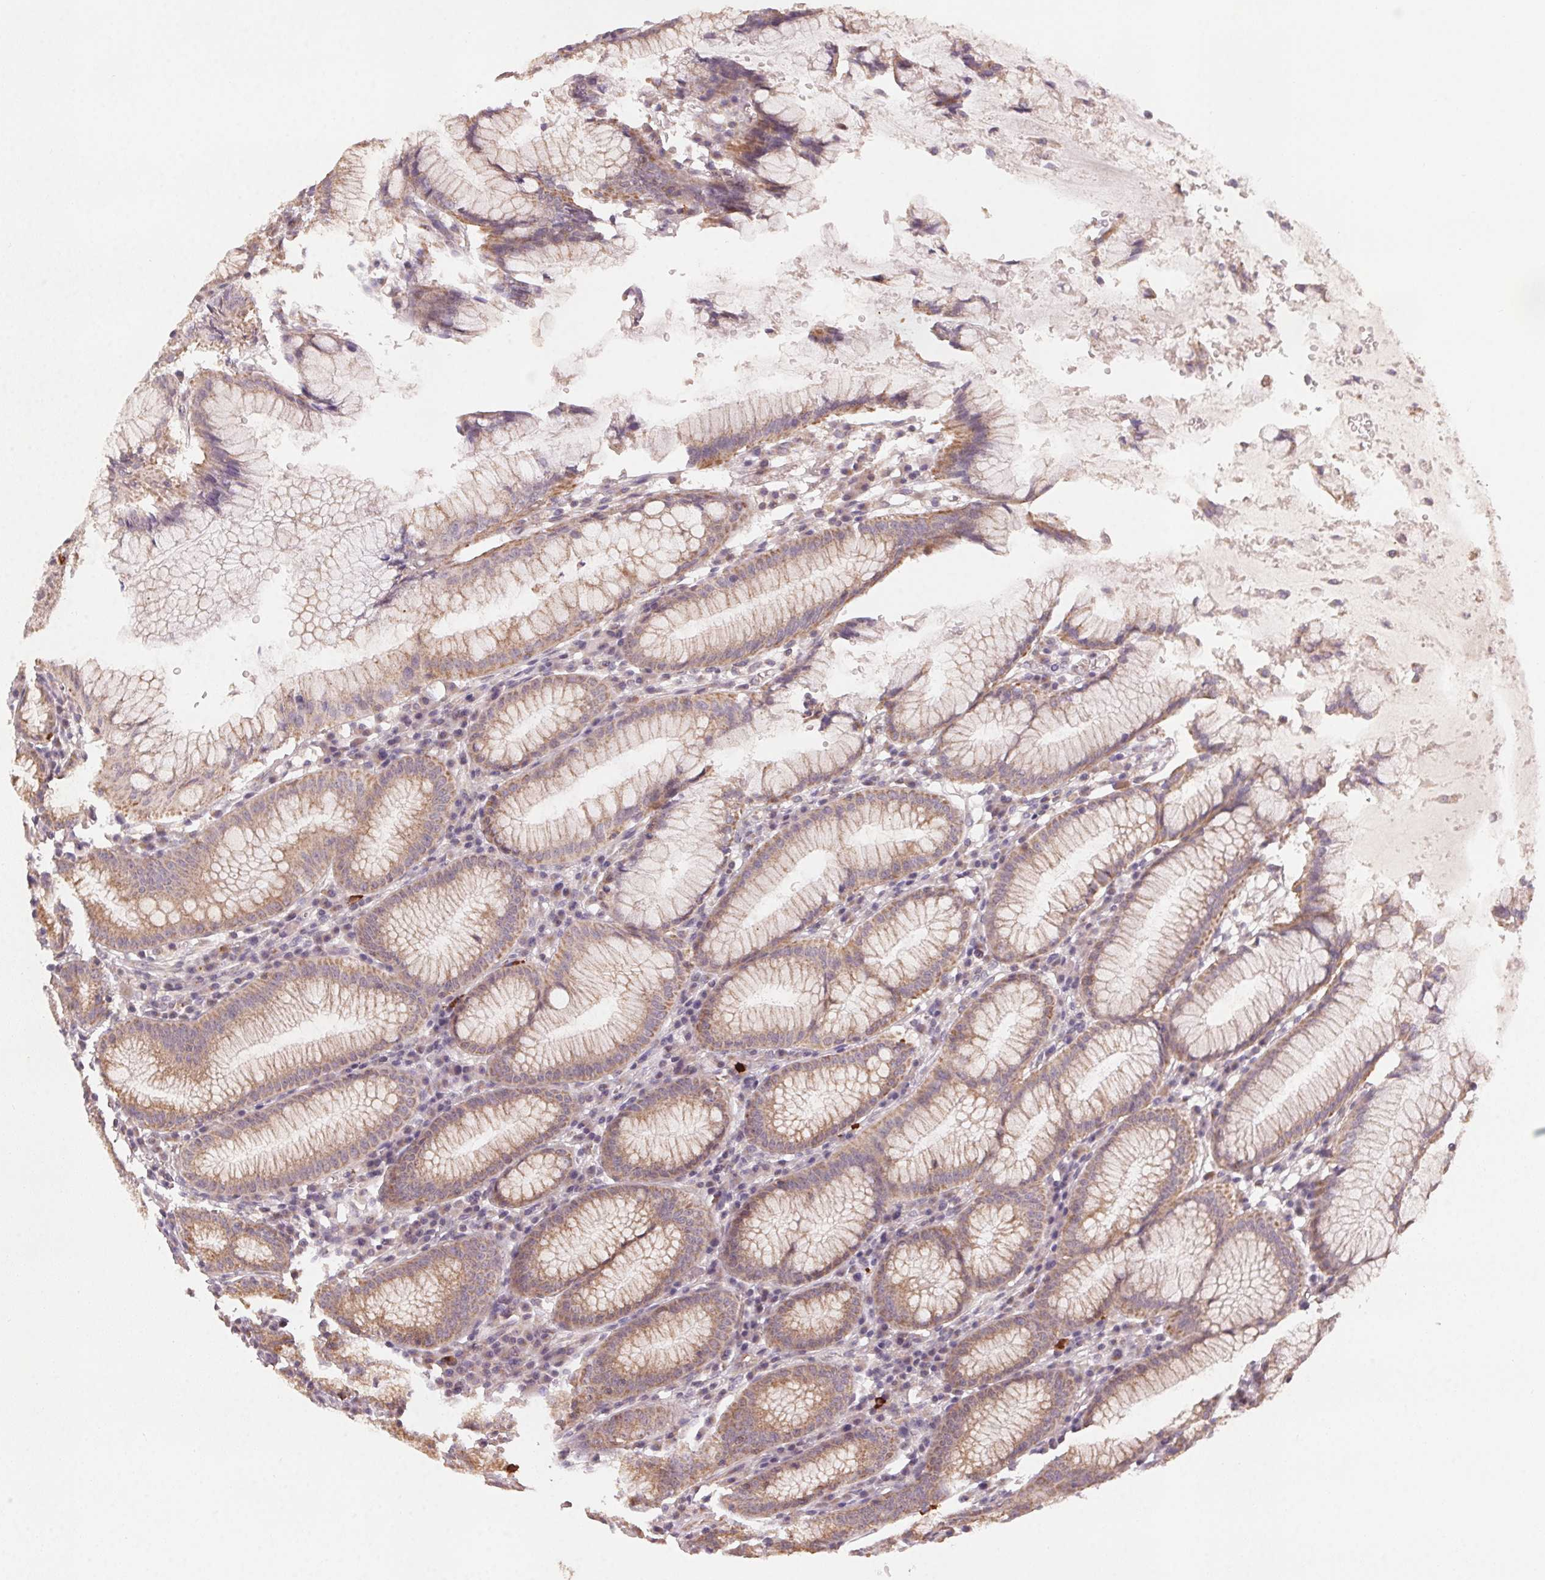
{"staining": {"intensity": "weak", "quantity": ">75%", "location": "cytoplasmic/membranous"}, "tissue": "stomach", "cell_type": "Glandular cells", "image_type": "normal", "snomed": [{"axis": "morphology", "description": "Normal tissue, NOS"}, {"axis": "topography", "description": "Stomach"}], "caption": "Glandular cells display low levels of weak cytoplasmic/membranous positivity in about >75% of cells in benign human stomach.", "gene": "NCOA4", "patient": {"sex": "male", "age": 55}}